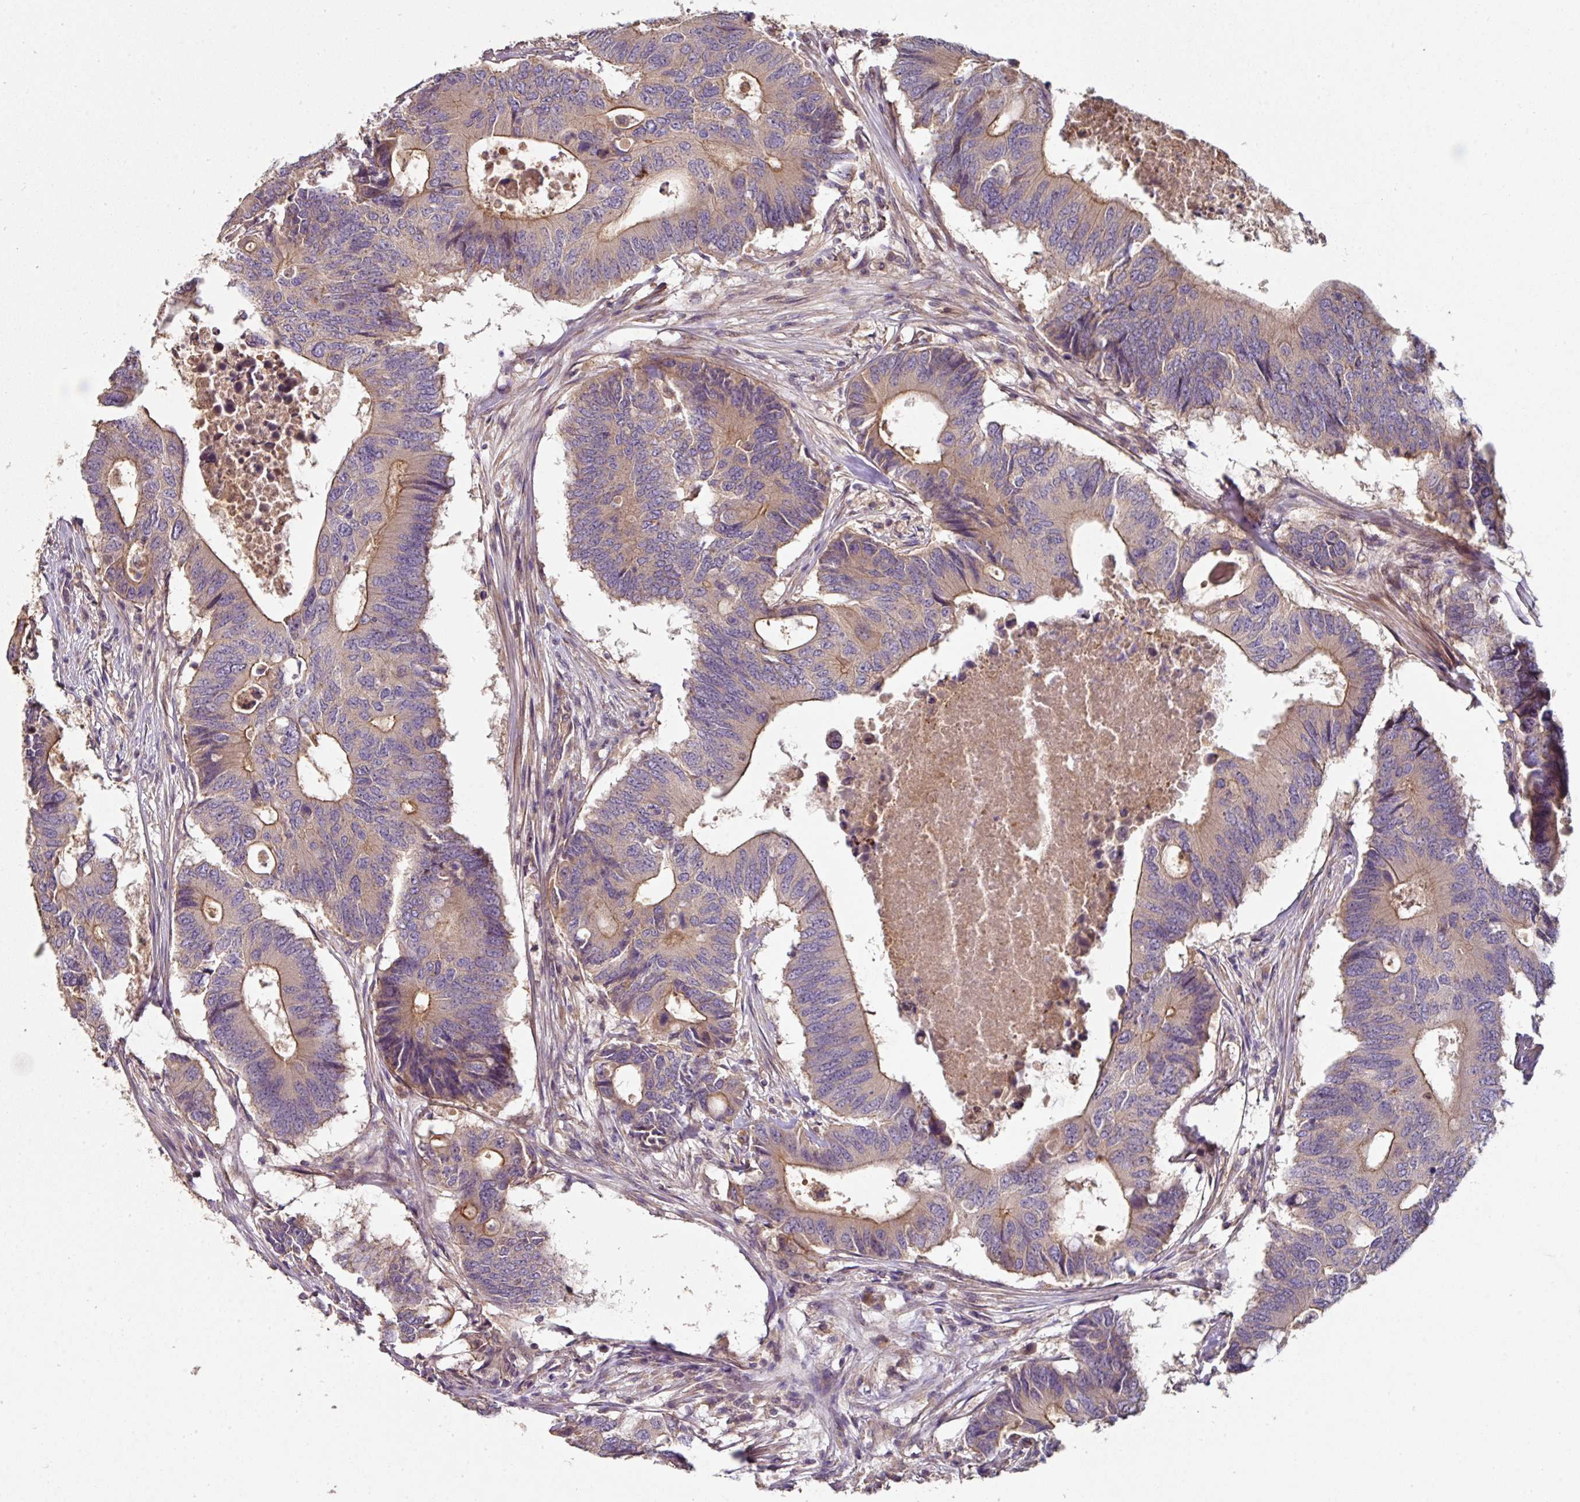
{"staining": {"intensity": "weak", "quantity": "25%-75%", "location": "cytoplasmic/membranous"}, "tissue": "colorectal cancer", "cell_type": "Tumor cells", "image_type": "cancer", "snomed": [{"axis": "morphology", "description": "Adenocarcinoma, NOS"}, {"axis": "topography", "description": "Colon"}], "caption": "Immunohistochemistry (DAB) staining of human adenocarcinoma (colorectal) shows weak cytoplasmic/membranous protein expression in approximately 25%-75% of tumor cells. (Brightfield microscopy of DAB IHC at high magnification).", "gene": "C4orf48", "patient": {"sex": "male", "age": 71}}